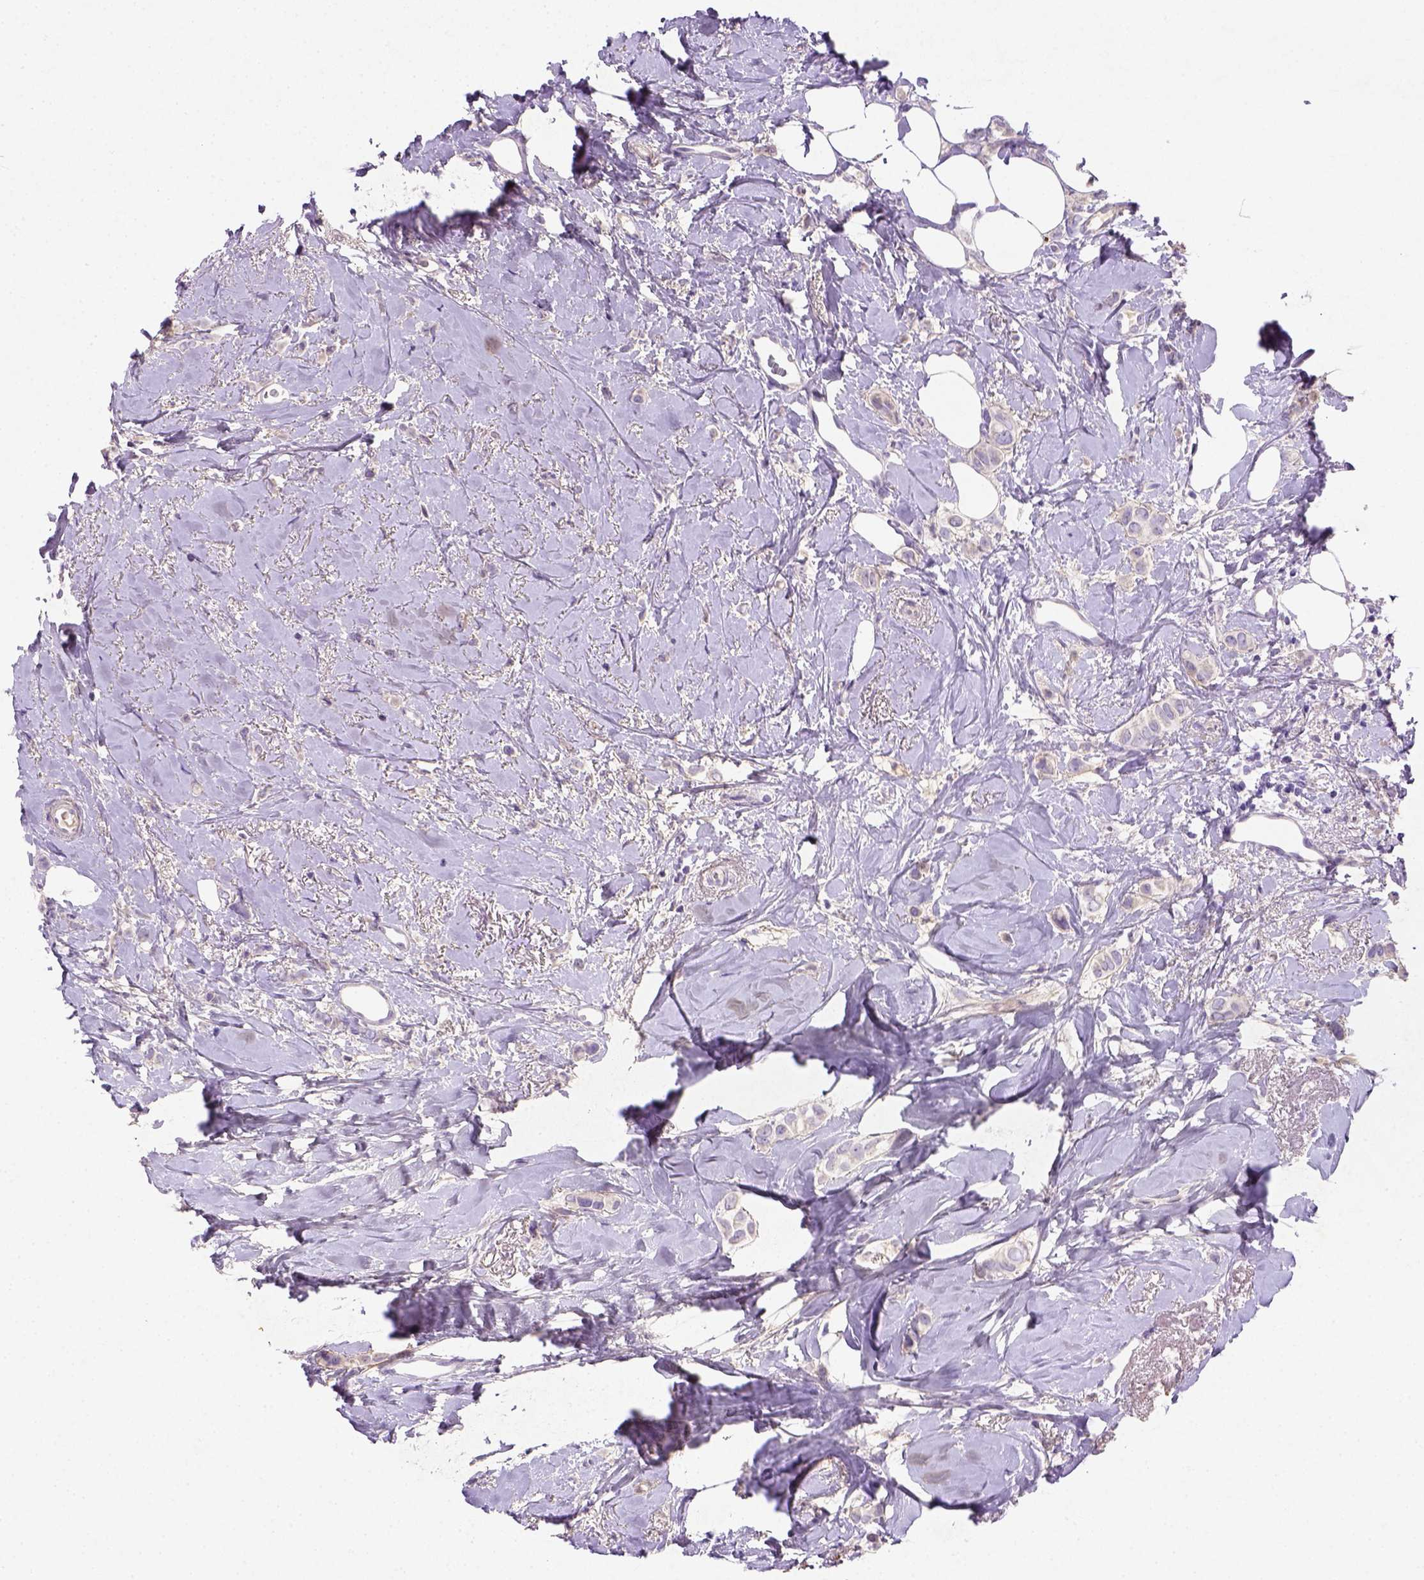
{"staining": {"intensity": "negative", "quantity": "none", "location": "none"}, "tissue": "breast cancer", "cell_type": "Tumor cells", "image_type": "cancer", "snomed": [{"axis": "morphology", "description": "Lobular carcinoma"}, {"axis": "topography", "description": "Breast"}], "caption": "Immunohistochemistry histopathology image of neoplastic tissue: breast cancer stained with DAB shows no significant protein positivity in tumor cells.", "gene": "NUDT2", "patient": {"sex": "female", "age": 66}}